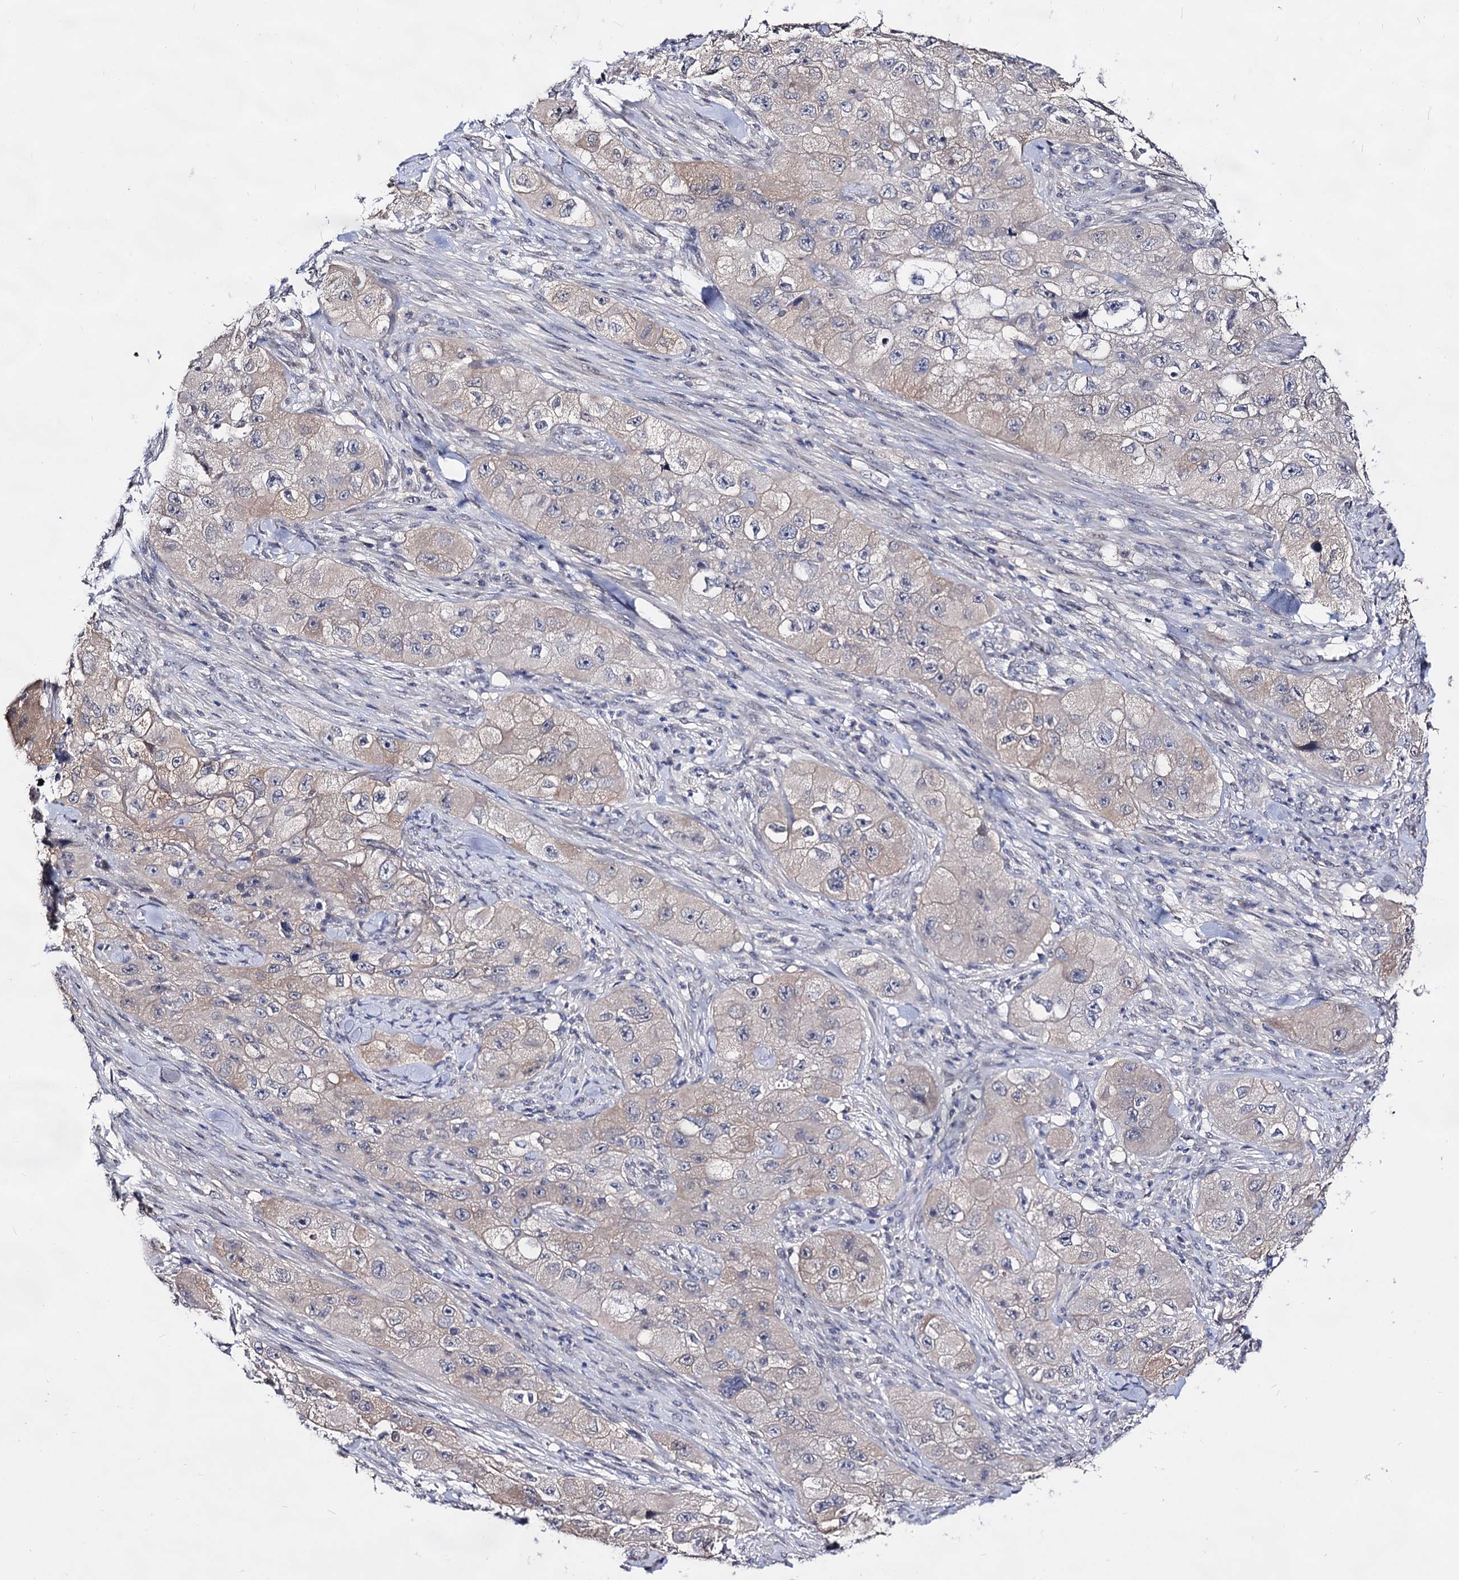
{"staining": {"intensity": "negative", "quantity": "none", "location": "none"}, "tissue": "skin cancer", "cell_type": "Tumor cells", "image_type": "cancer", "snomed": [{"axis": "morphology", "description": "Squamous cell carcinoma, NOS"}, {"axis": "topography", "description": "Skin"}, {"axis": "topography", "description": "Subcutis"}], "caption": "Immunohistochemical staining of human skin squamous cell carcinoma shows no significant positivity in tumor cells.", "gene": "ARFIP2", "patient": {"sex": "male", "age": 73}}